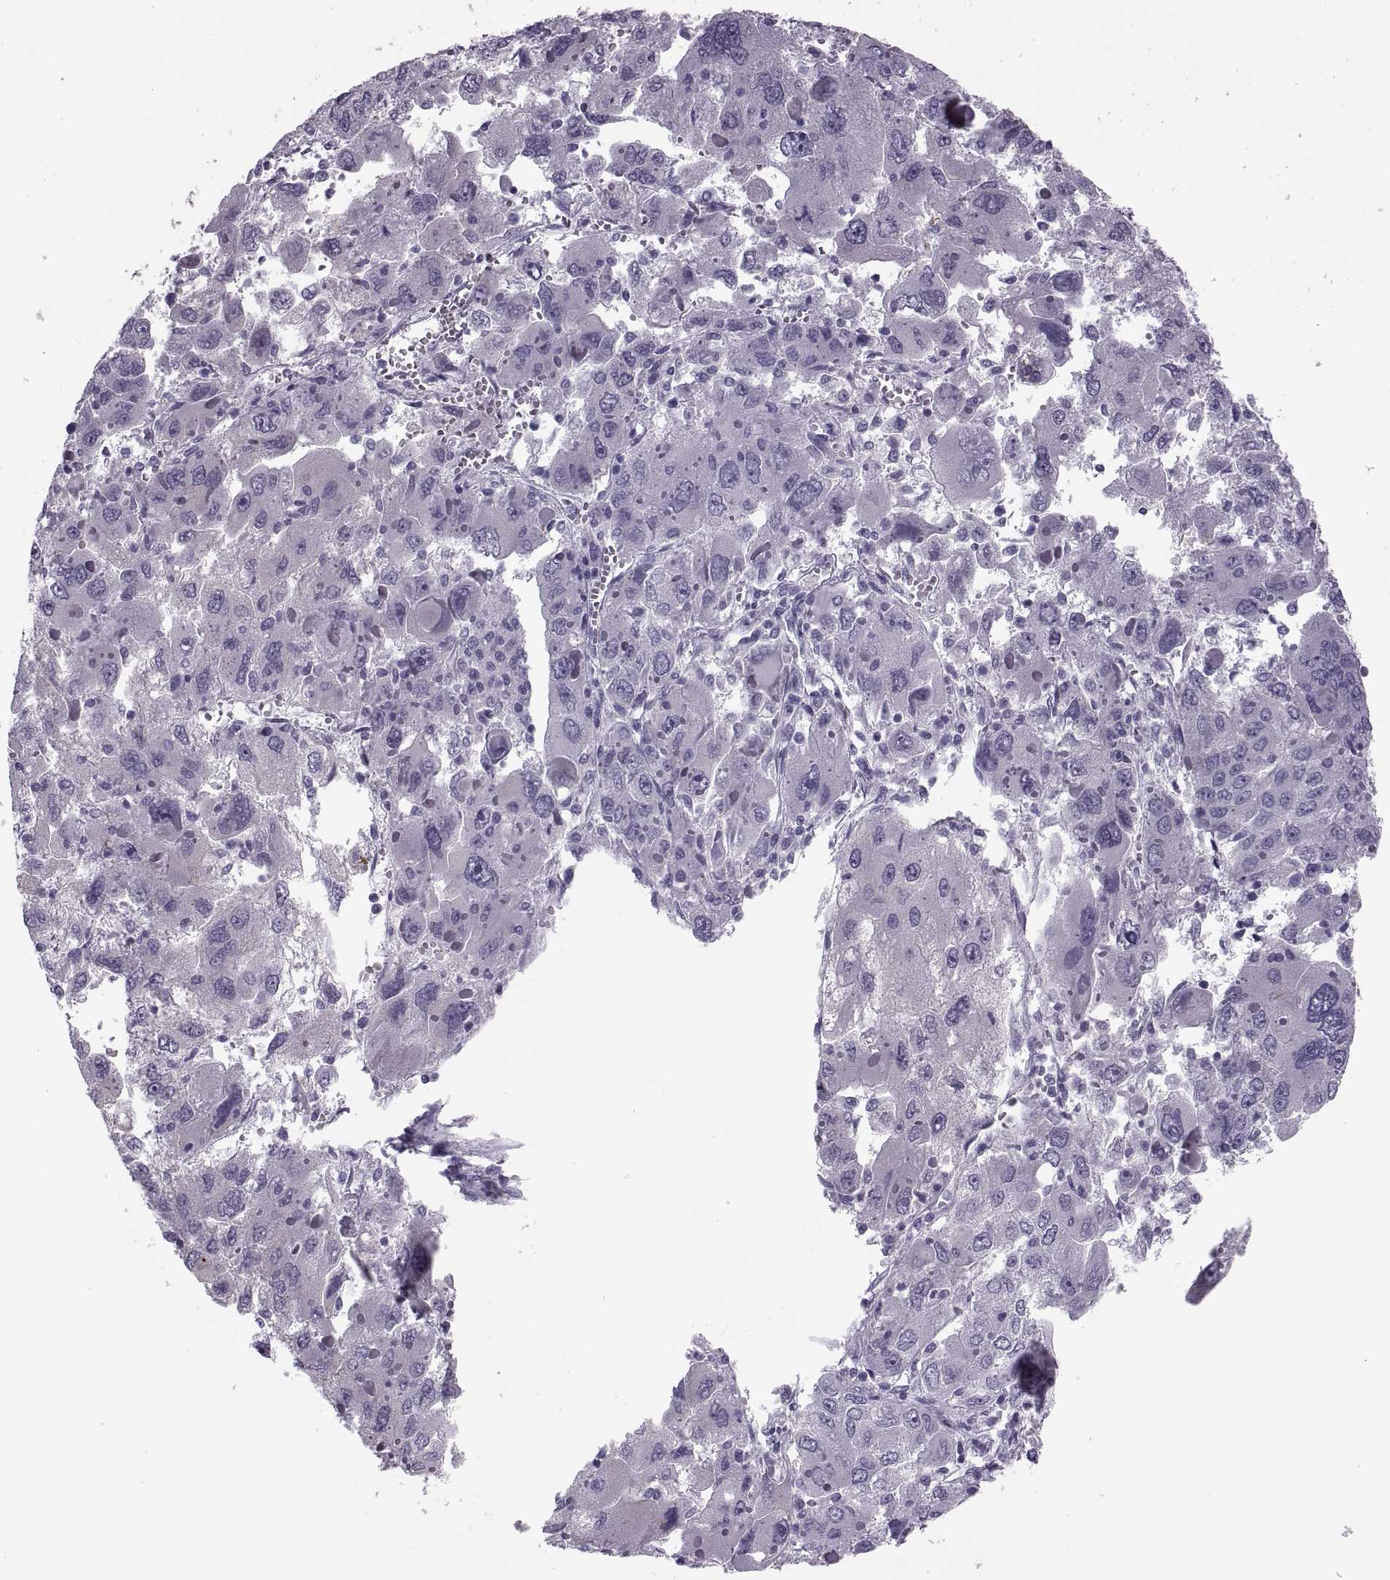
{"staining": {"intensity": "negative", "quantity": "none", "location": "none"}, "tissue": "liver cancer", "cell_type": "Tumor cells", "image_type": "cancer", "snomed": [{"axis": "morphology", "description": "Carcinoma, Hepatocellular, NOS"}, {"axis": "topography", "description": "Liver"}], "caption": "High power microscopy photomicrograph of an immunohistochemistry micrograph of liver hepatocellular carcinoma, revealing no significant staining in tumor cells.", "gene": "PRSS54", "patient": {"sex": "female", "age": 41}}